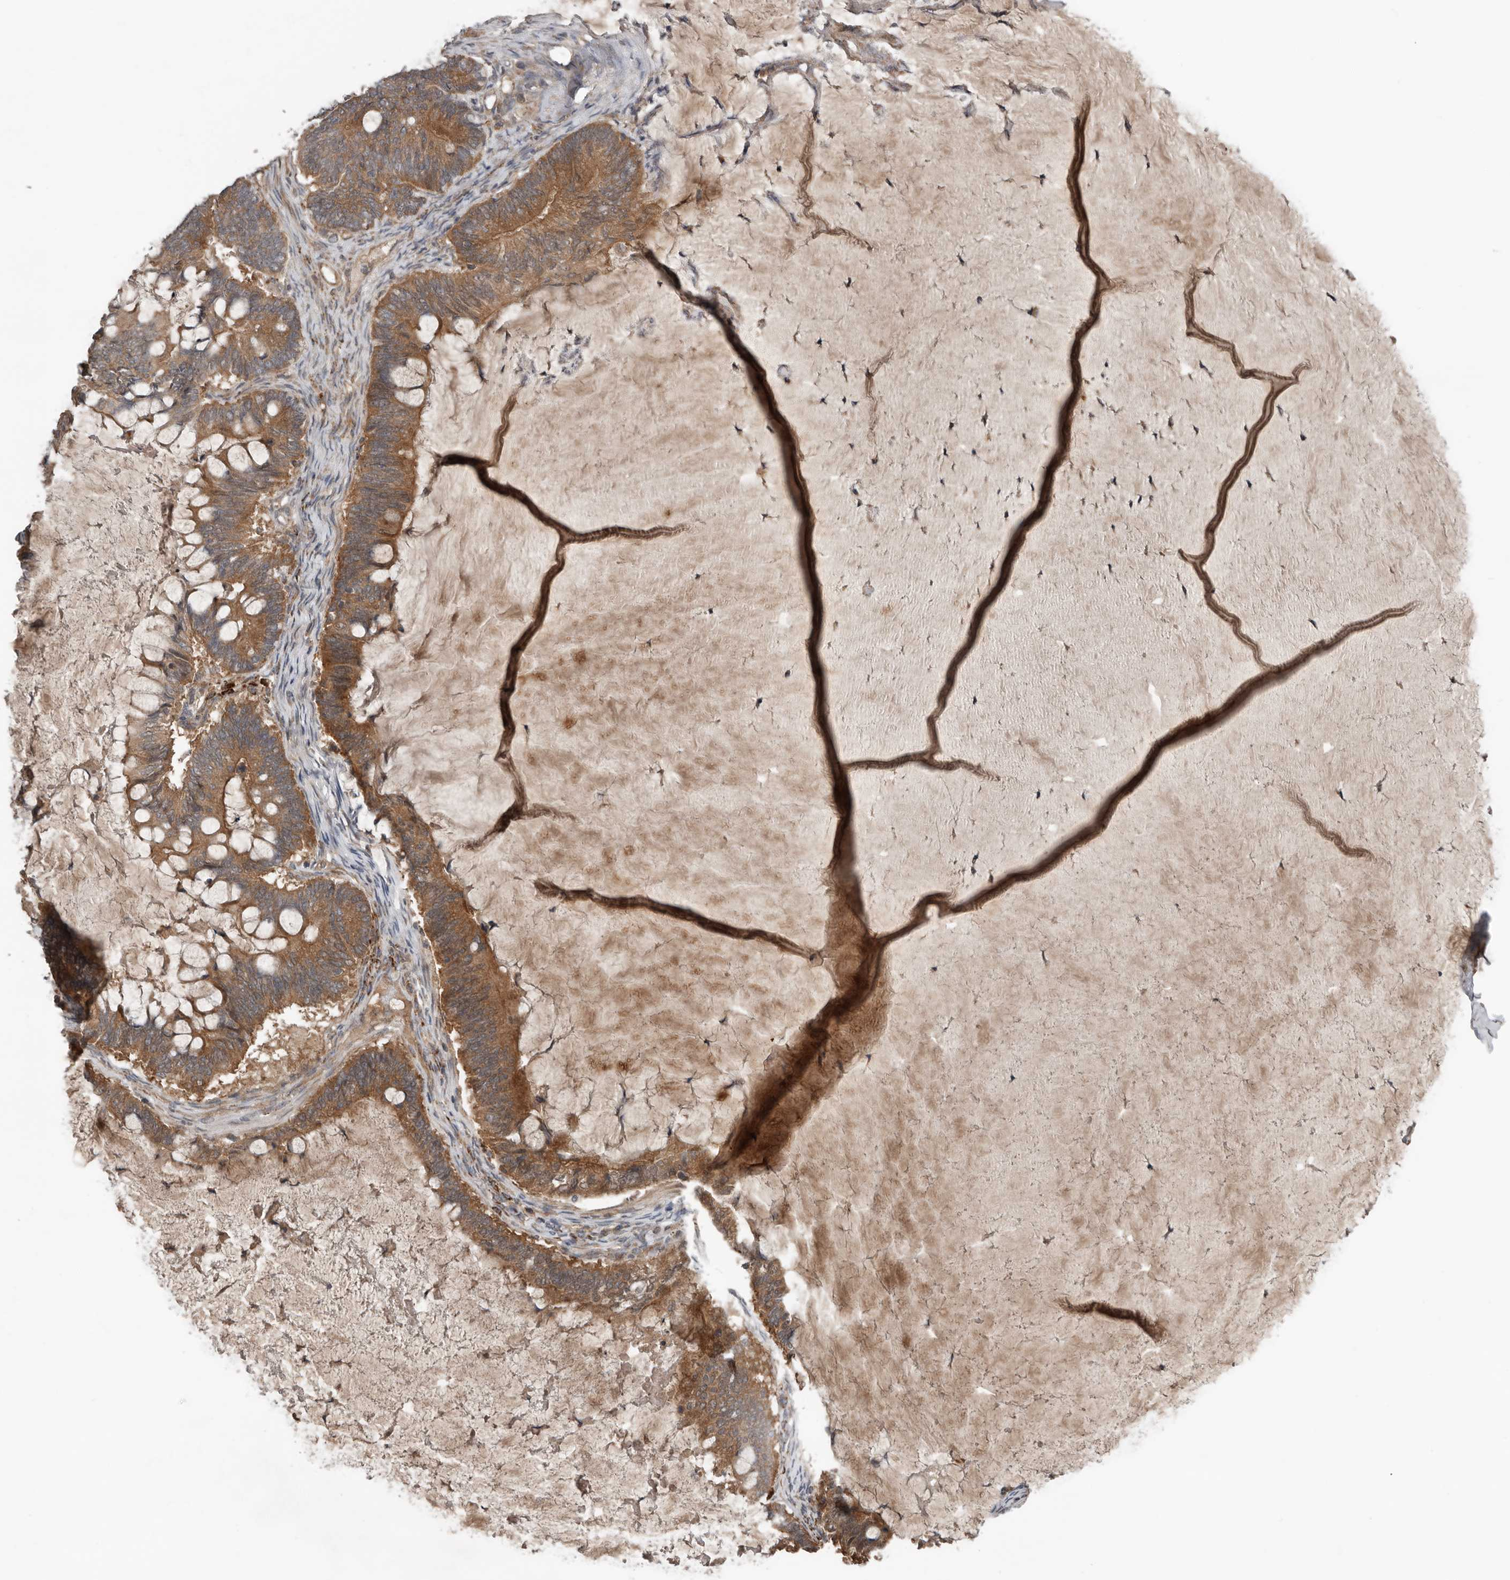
{"staining": {"intensity": "moderate", "quantity": ">75%", "location": "cytoplasmic/membranous"}, "tissue": "ovarian cancer", "cell_type": "Tumor cells", "image_type": "cancer", "snomed": [{"axis": "morphology", "description": "Cystadenocarcinoma, mucinous, NOS"}, {"axis": "topography", "description": "Ovary"}], "caption": "There is medium levels of moderate cytoplasmic/membranous expression in tumor cells of ovarian mucinous cystadenocarcinoma, as demonstrated by immunohistochemical staining (brown color).", "gene": "DNAJB4", "patient": {"sex": "female", "age": 61}}